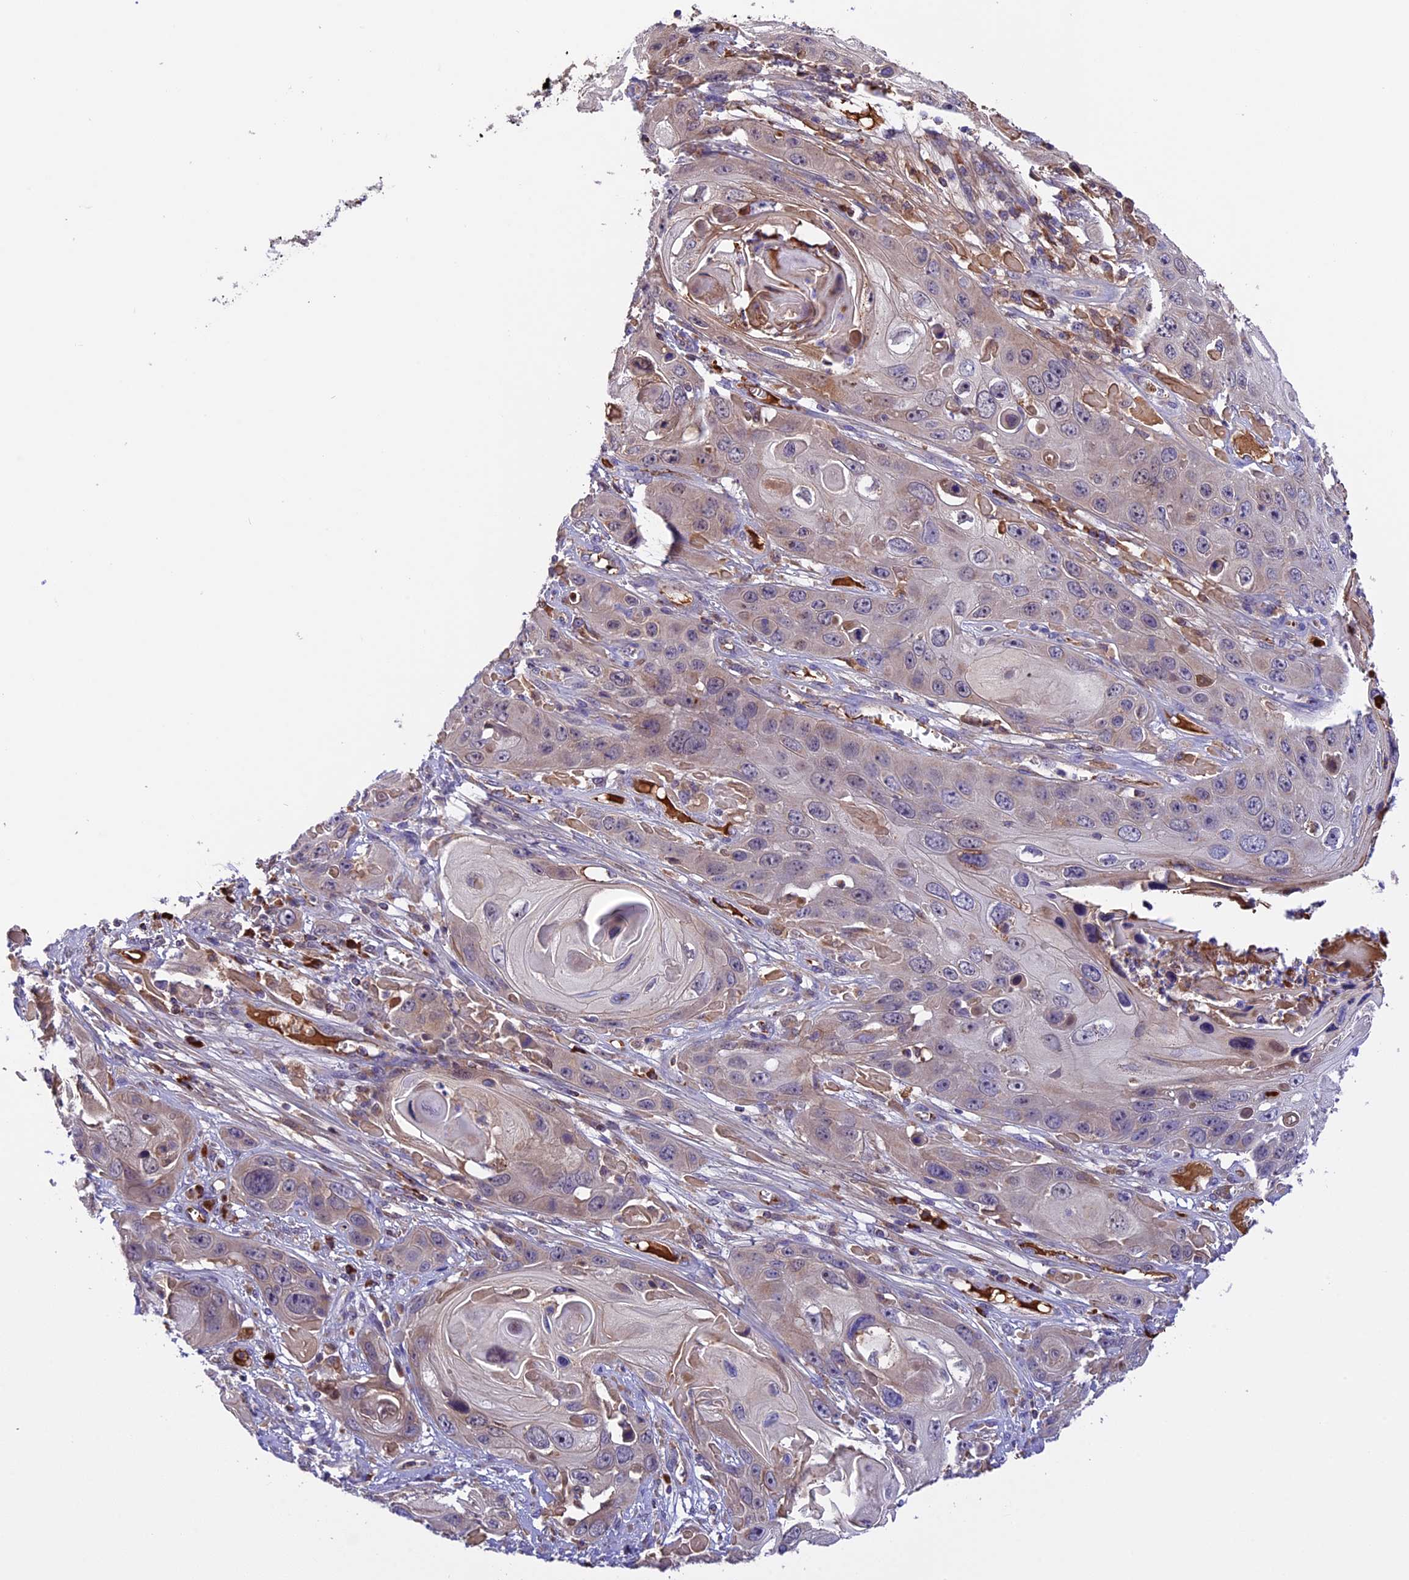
{"staining": {"intensity": "weak", "quantity": "25%-75%", "location": "cytoplasmic/membranous"}, "tissue": "skin cancer", "cell_type": "Tumor cells", "image_type": "cancer", "snomed": [{"axis": "morphology", "description": "Squamous cell carcinoma, NOS"}, {"axis": "topography", "description": "Skin"}], "caption": "Immunohistochemical staining of skin cancer (squamous cell carcinoma) reveals low levels of weak cytoplasmic/membranous positivity in about 25%-75% of tumor cells. (Brightfield microscopy of DAB IHC at high magnification).", "gene": "METTL22", "patient": {"sex": "male", "age": 55}}